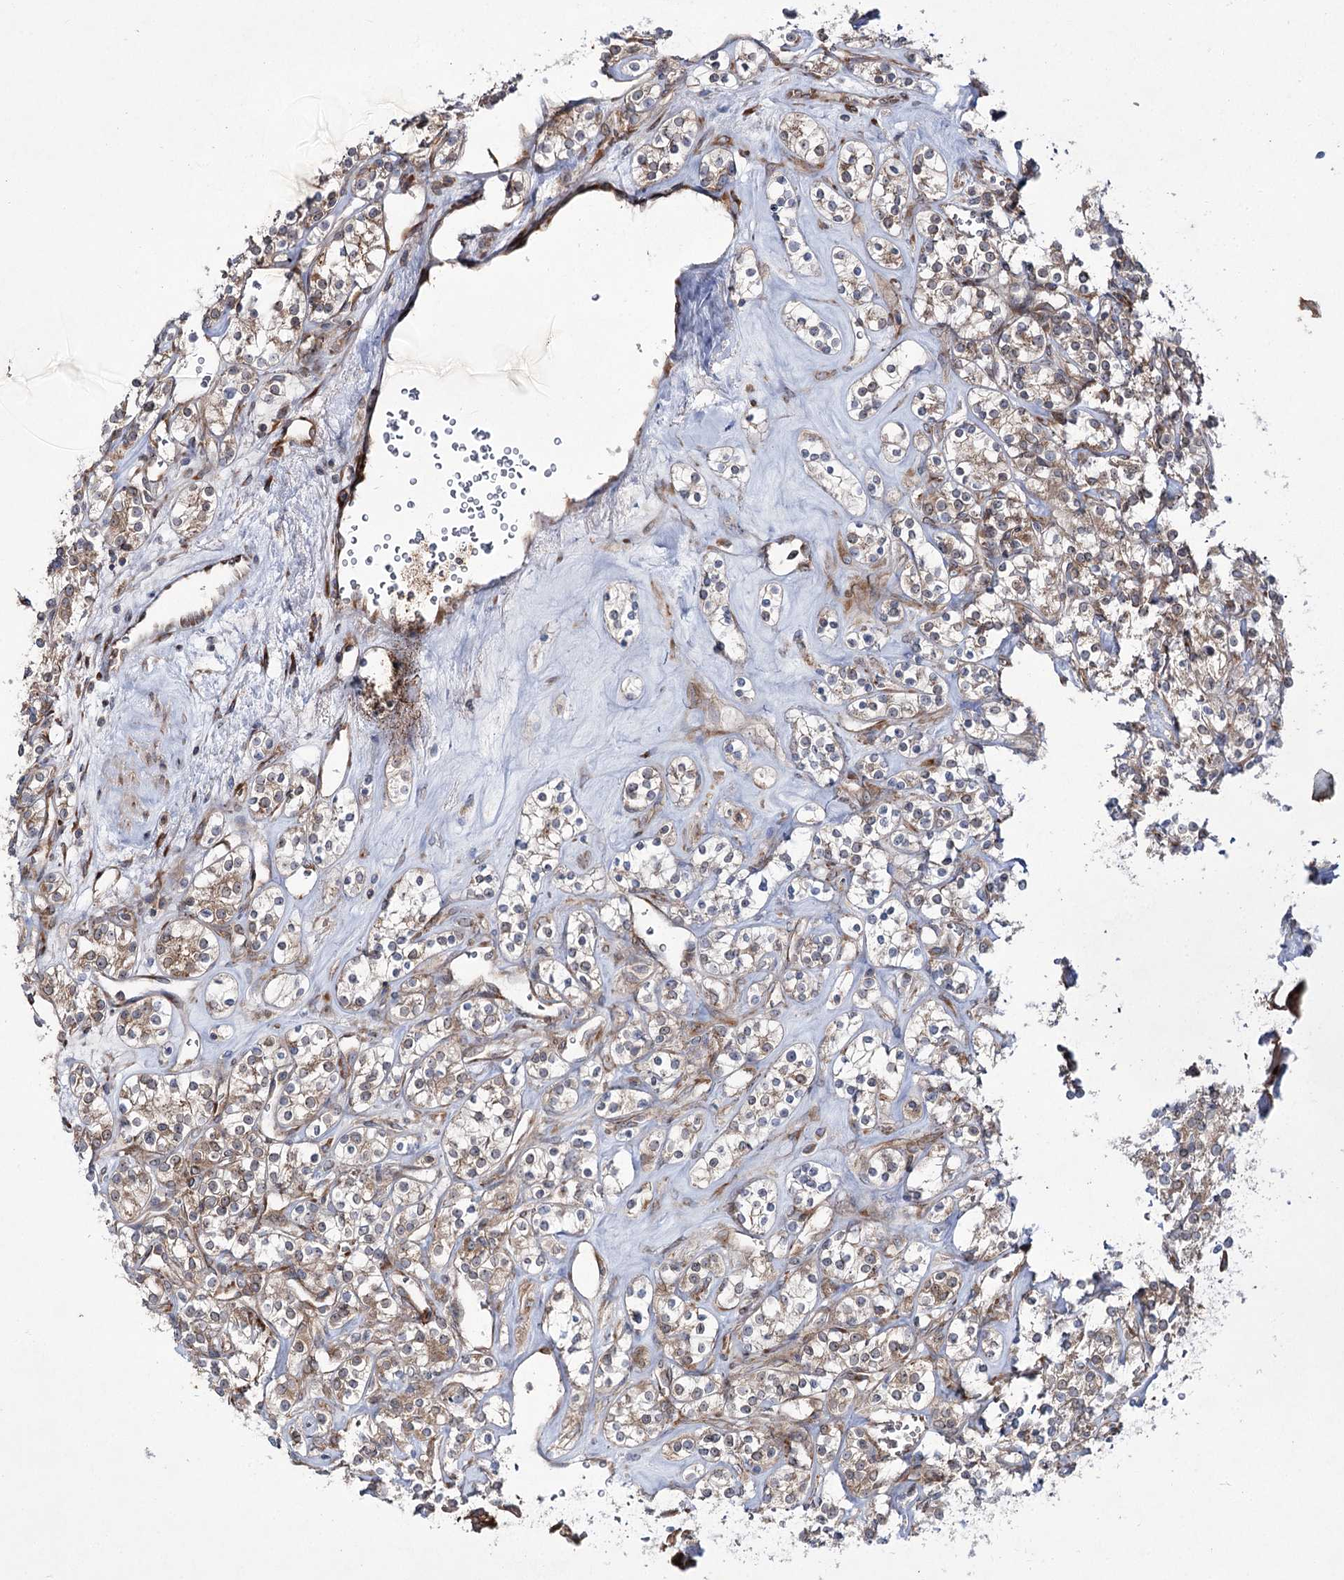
{"staining": {"intensity": "weak", "quantity": "25%-75%", "location": "cytoplasmic/membranous"}, "tissue": "renal cancer", "cell_type": "Tumor cells", "image_type": "cancer", "snomed": [{"axis": "morphology", "description": "Adenocarcinoma, NOS"}, {"axis": "topography", "description": "Kidney"}], "caption": "Renal cancer (adenocarcinoma) tissue shows weak cytoplasmic/membranous staining in approximately 25%-75% of tumor cells", "gene": "VWA2", "patient": {"sex": "male", "age": 77}}